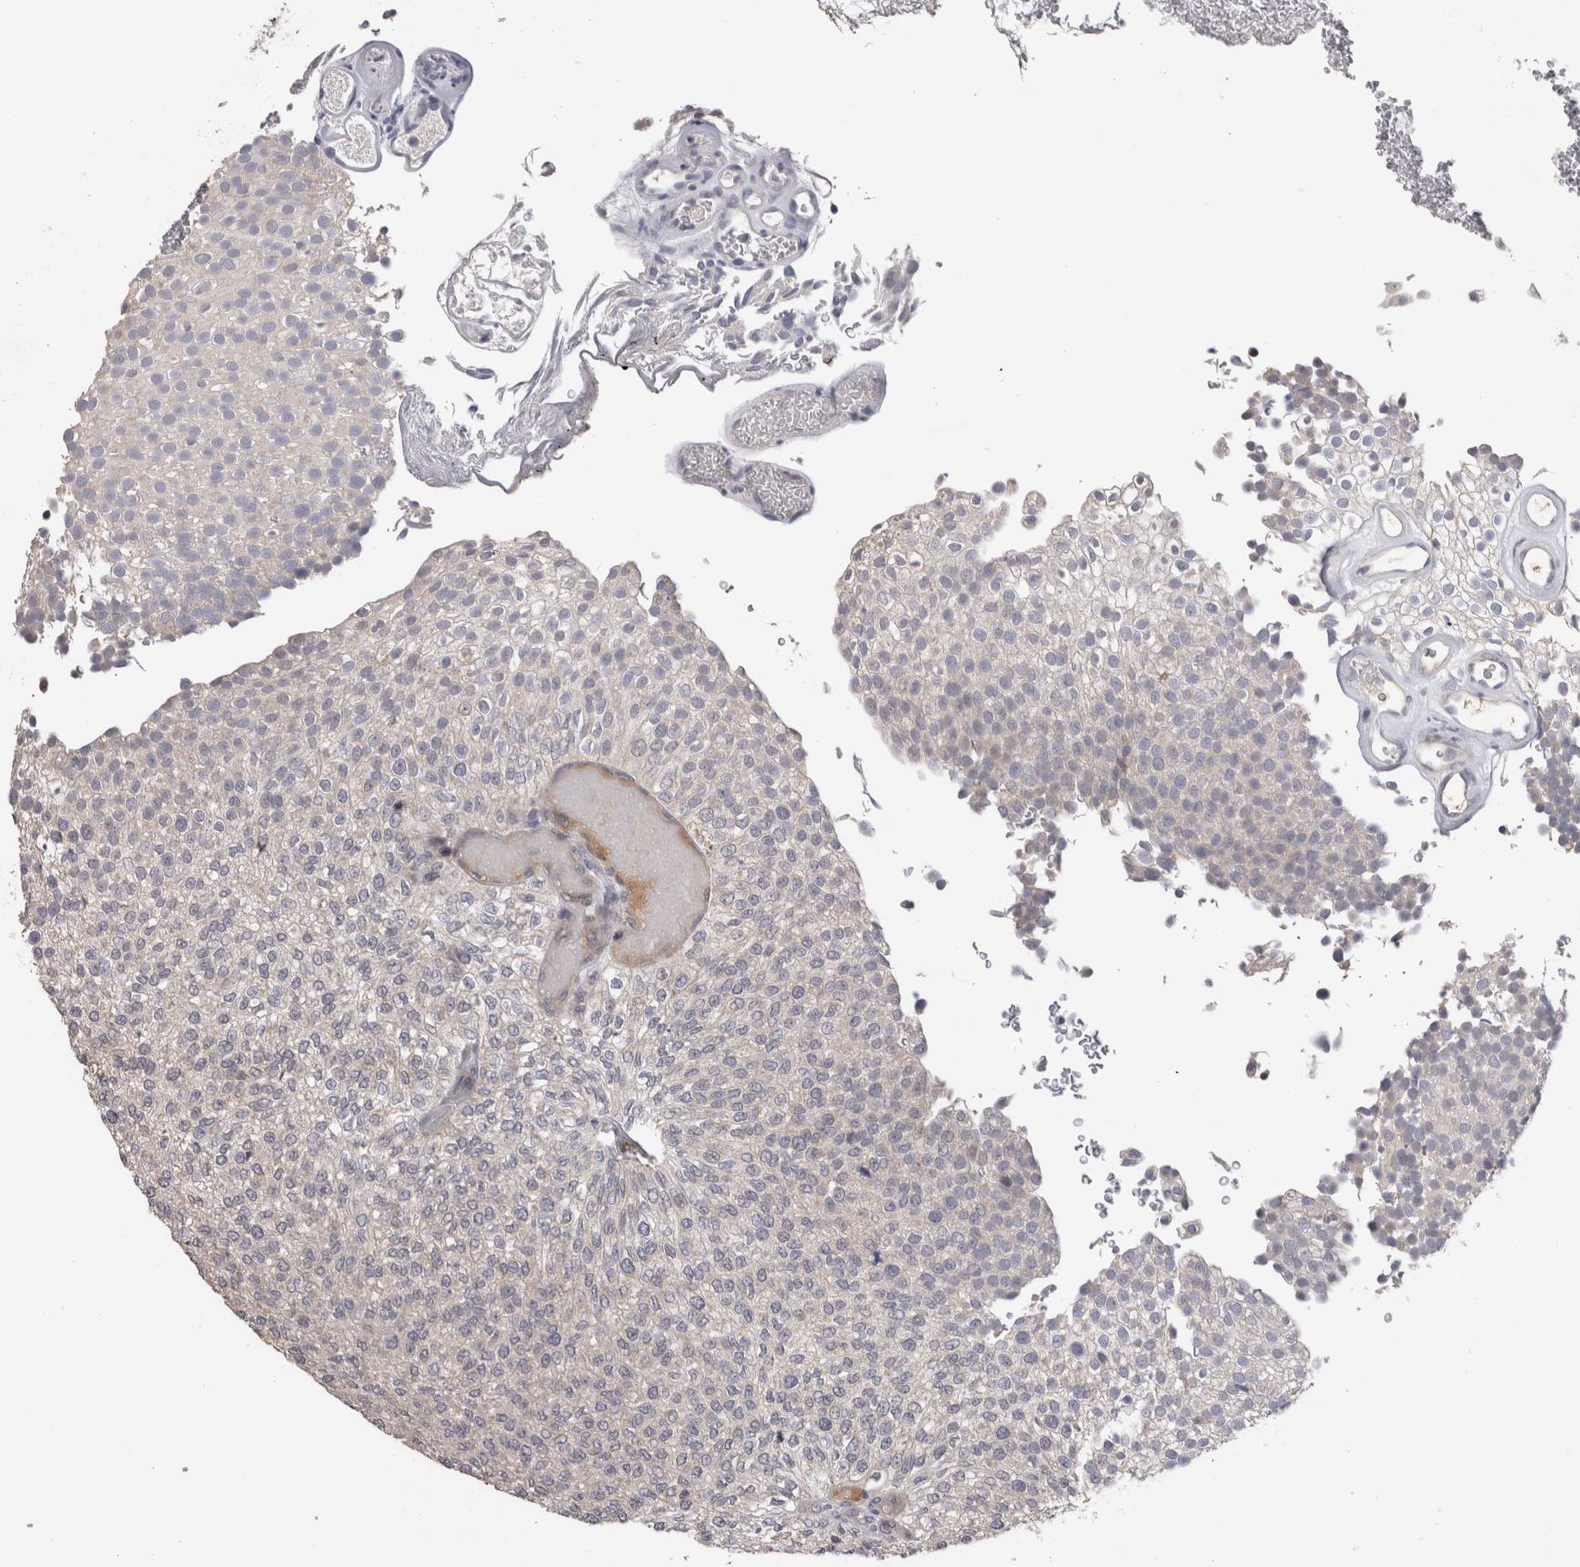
{"staining": {"intensity": "negative", "quantity": "none", "location": "none"}, "tissue": "urothelial cancer", "cell_type": "Tumor cells", "image_type": "cancer", "snomed": [{"axis": "morphology", "description": "Urothelial carcinoma, Low grade"}, {"axis": "topography", "description": "Urinary bladder"}], "caption": "This is an immunohistochemistry (IHC) micrograph of urothelial cancer. There is no positivity in tumor cells.", "gene": "CRYBG1", "patient": {"sex": "male", "age": 78}}